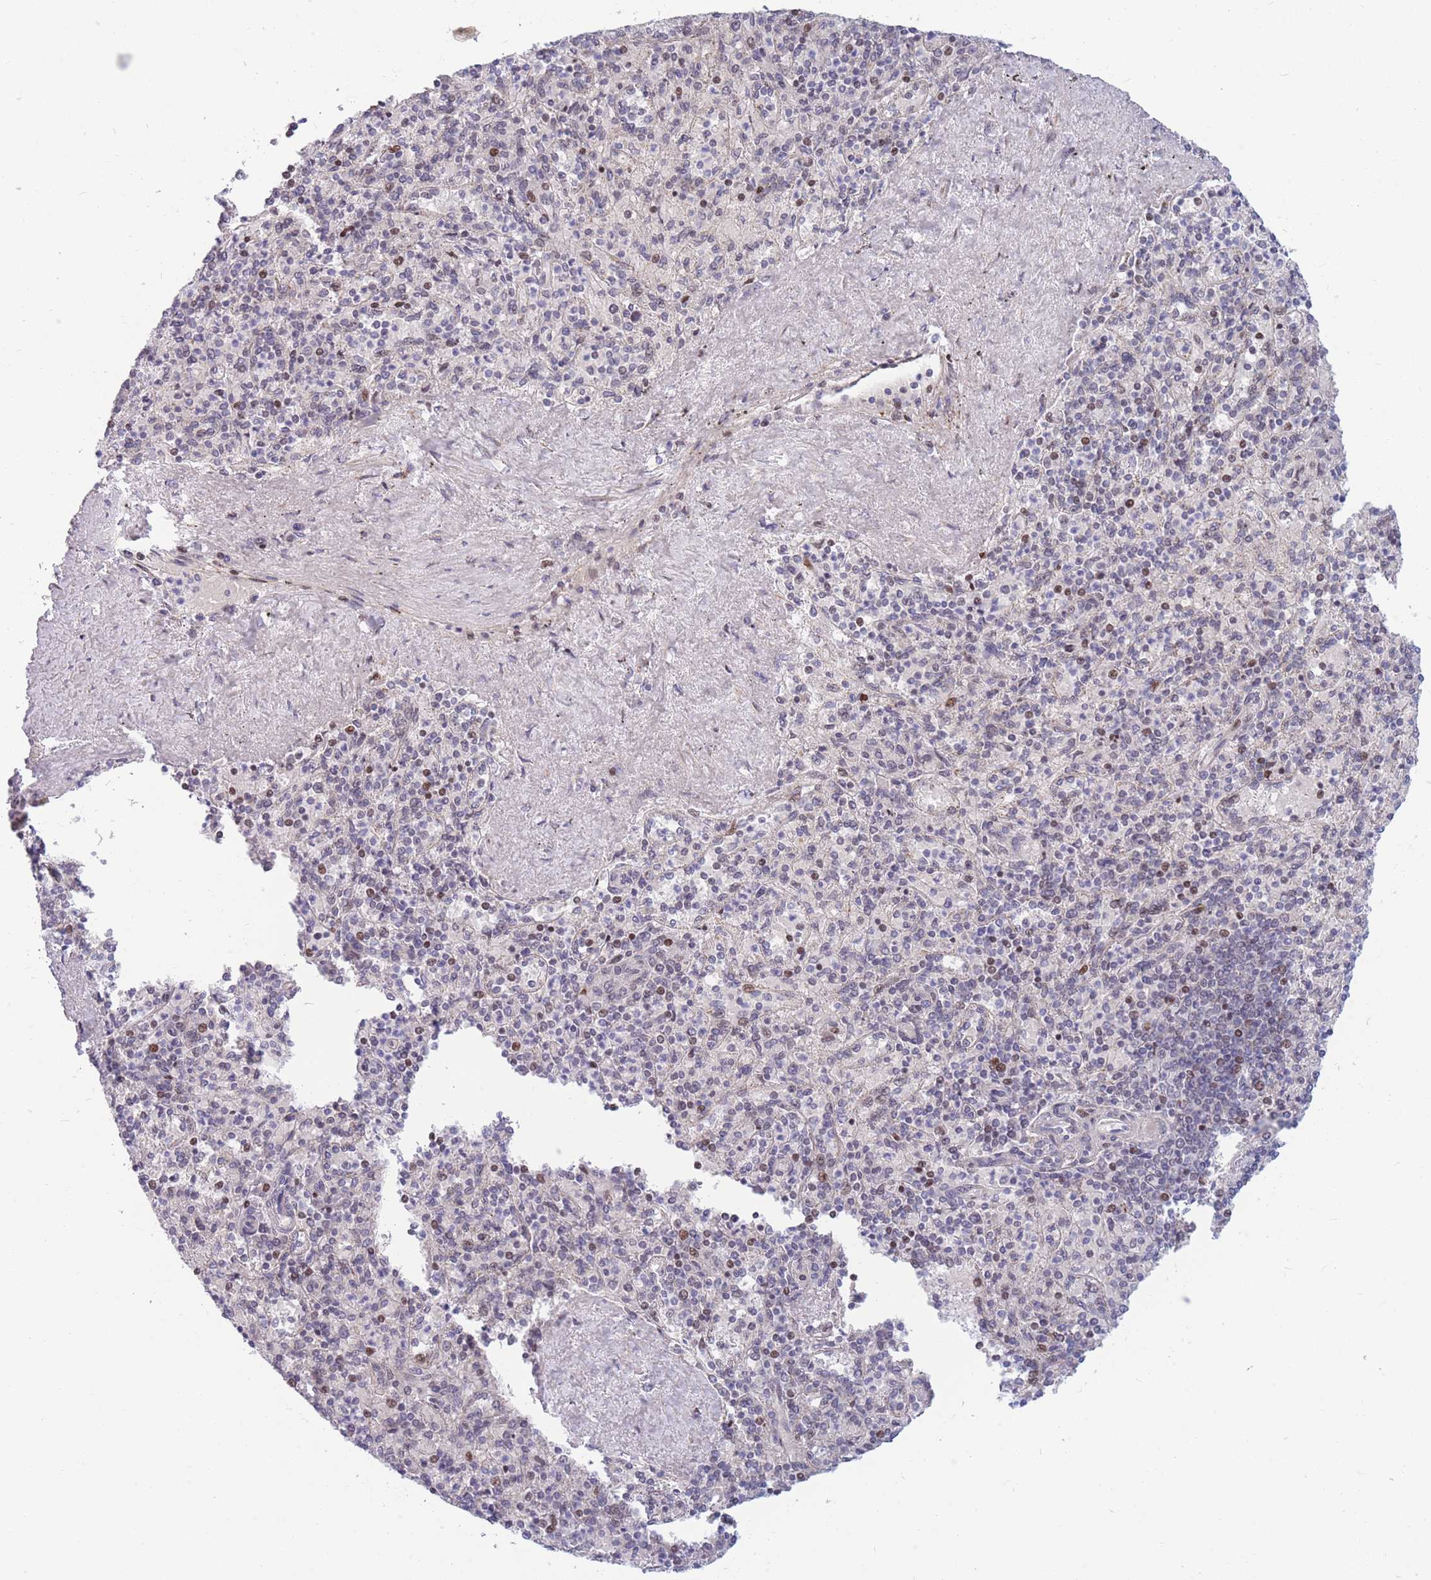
{"staining": {"intensity": "negative", "quantity": "none", "location": "none"}, "tissue": "spleen", "cell_type": "Cells in red pulp", "image_type": "normal", "snomed": [{"axis": "morphology", "description": "Normal tissue, NOS"}, {"axis": "topography", "description": "Spleen"}], "caption": "Immunohistochemistry (IHC) of normal spleen displays no expression in cells in red pulp.", "gene": "HSPE1", "patient": {"sex": "male", "age": 82}}